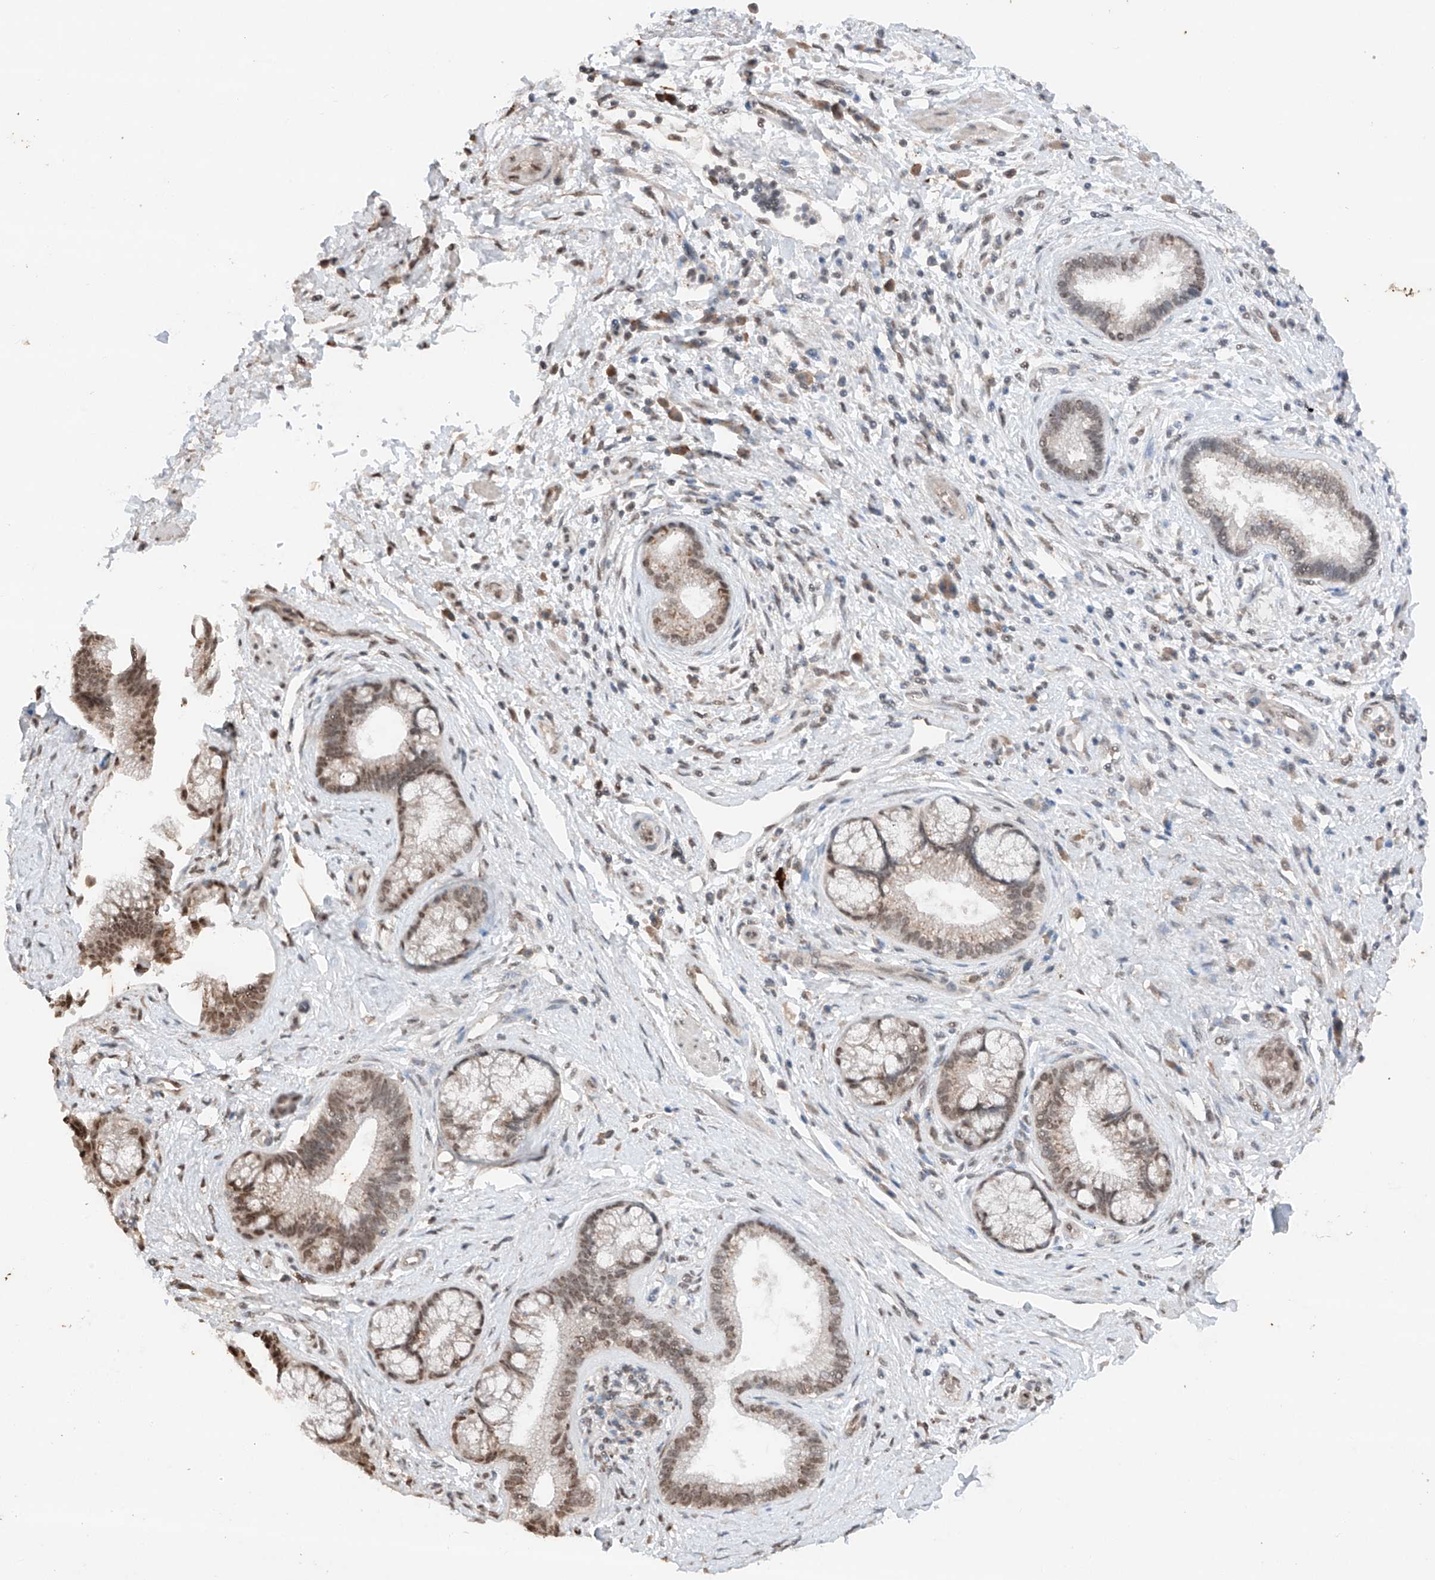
{"staining": {"intensity": "moderate", "quantity": ">75%", "location": "nuclear"}, "tissue": "pancreatic cancer", "cell_type": "Tumor cells", "image_type": "cancer", "snomed": [{"axis": "morphology", "description": "Adenocarcinoma, NOS"}, {"axis": "topography", "description": "Pancreas"}], "caption": "Immunohistochemical staining of human pancreatic cancer shows medium levels of moderate nuclear protein staining in about >75% of tumor cells.", "gene": "TBX4", "patient": {"sex": "female", "age": 73}}